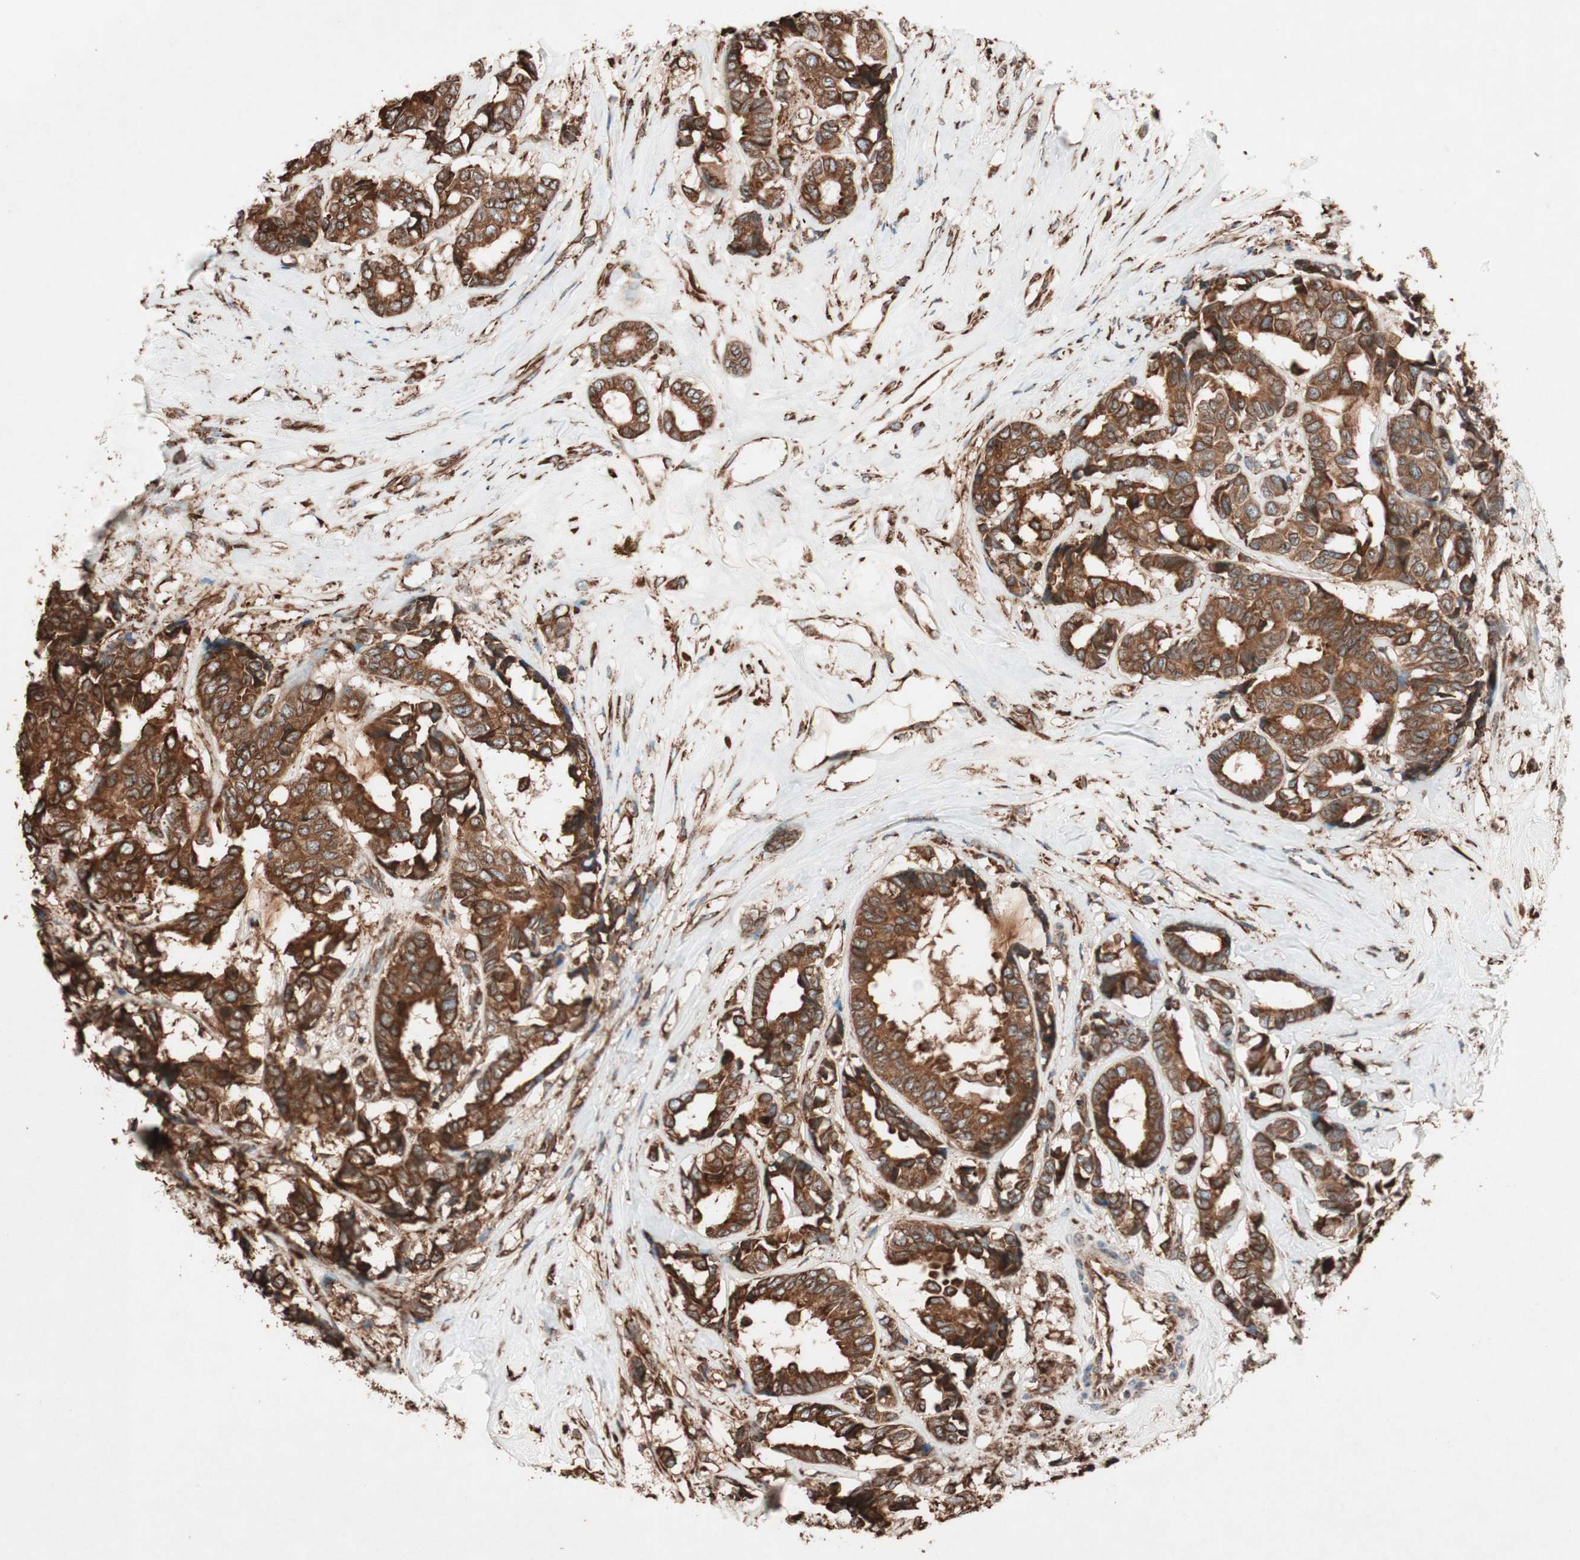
{"staining": {"intensity": "strong", "quantity": ">75%", "location": "cytoplasmic/membranous"}, "tissue": "breast cancer", "cell_type": "Tumor cells", "image_type": "cancer", "snomed": [{"axis": "morphology", "description": "Duct carcinoma"}, {"axis": "topography", "description": "Breast"}], "caption": "Strong cytoplasmic/membranous staining for a protein is appreciated in about >75% of tumor cells of breast infiltrating ductal carcinoma using IHC.", "gene": "VEGFA", "patient": {"sex": "female", "age": 87}}